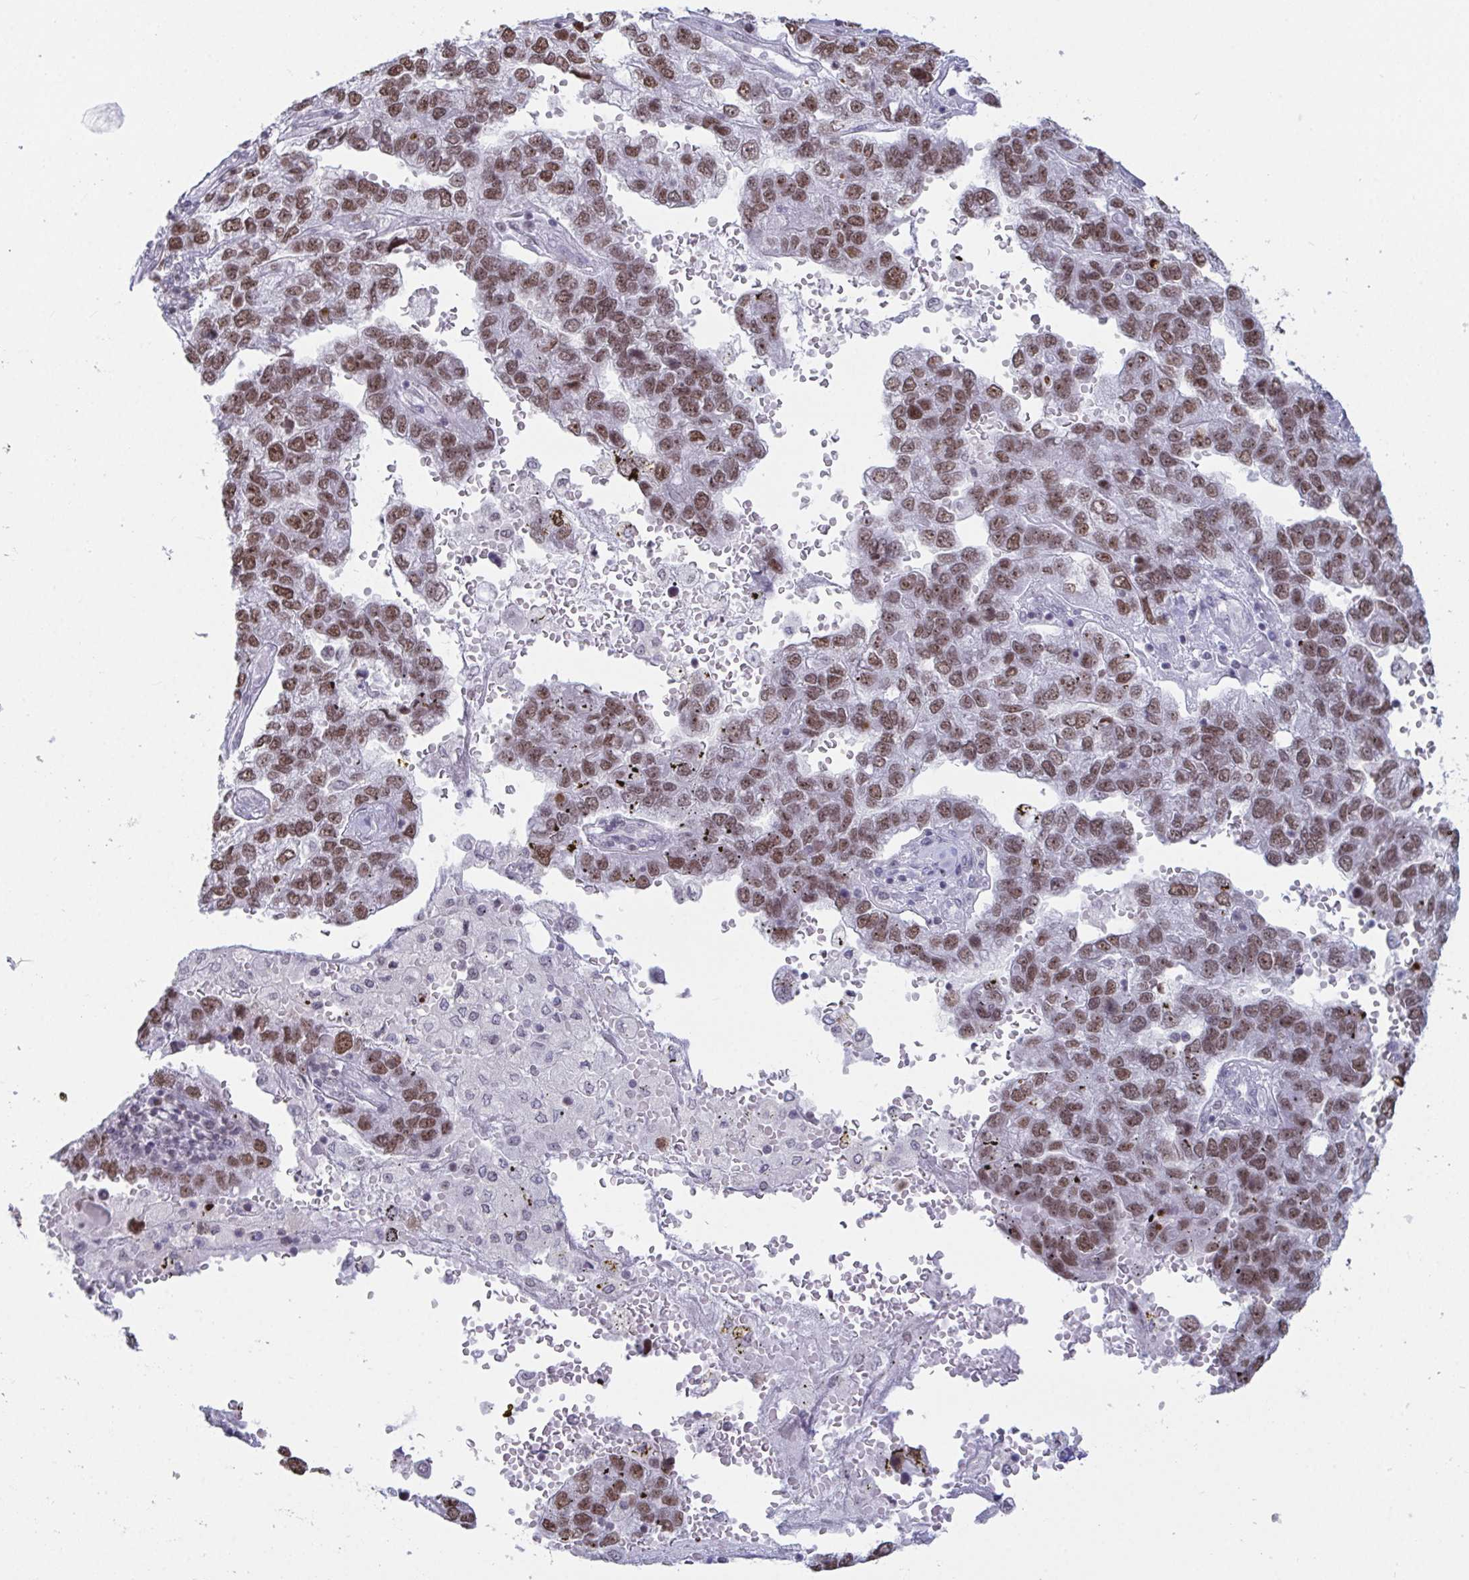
{"staining": {"intensity": "moderate", "quantity": ">75%", "location": "nuclear"}, "tissue": "pancreatic cancer", "cell_type": "Tumor cells", "image_type": "cancer", "snomed": [{"axis": "morphology", "description": "Adenocarcinoma, NOS"}, {"axis": "topography", "description": "Pancreas"}], "caption": "IHC histopathology image of pancreatic cancer stained for a protein (brown), which demonstrates medium levels of moderate nuclear staining in about >75% of tumor cells.", "gene": "SUPT16H", "patient": {"sex": "female", "age": 61}}